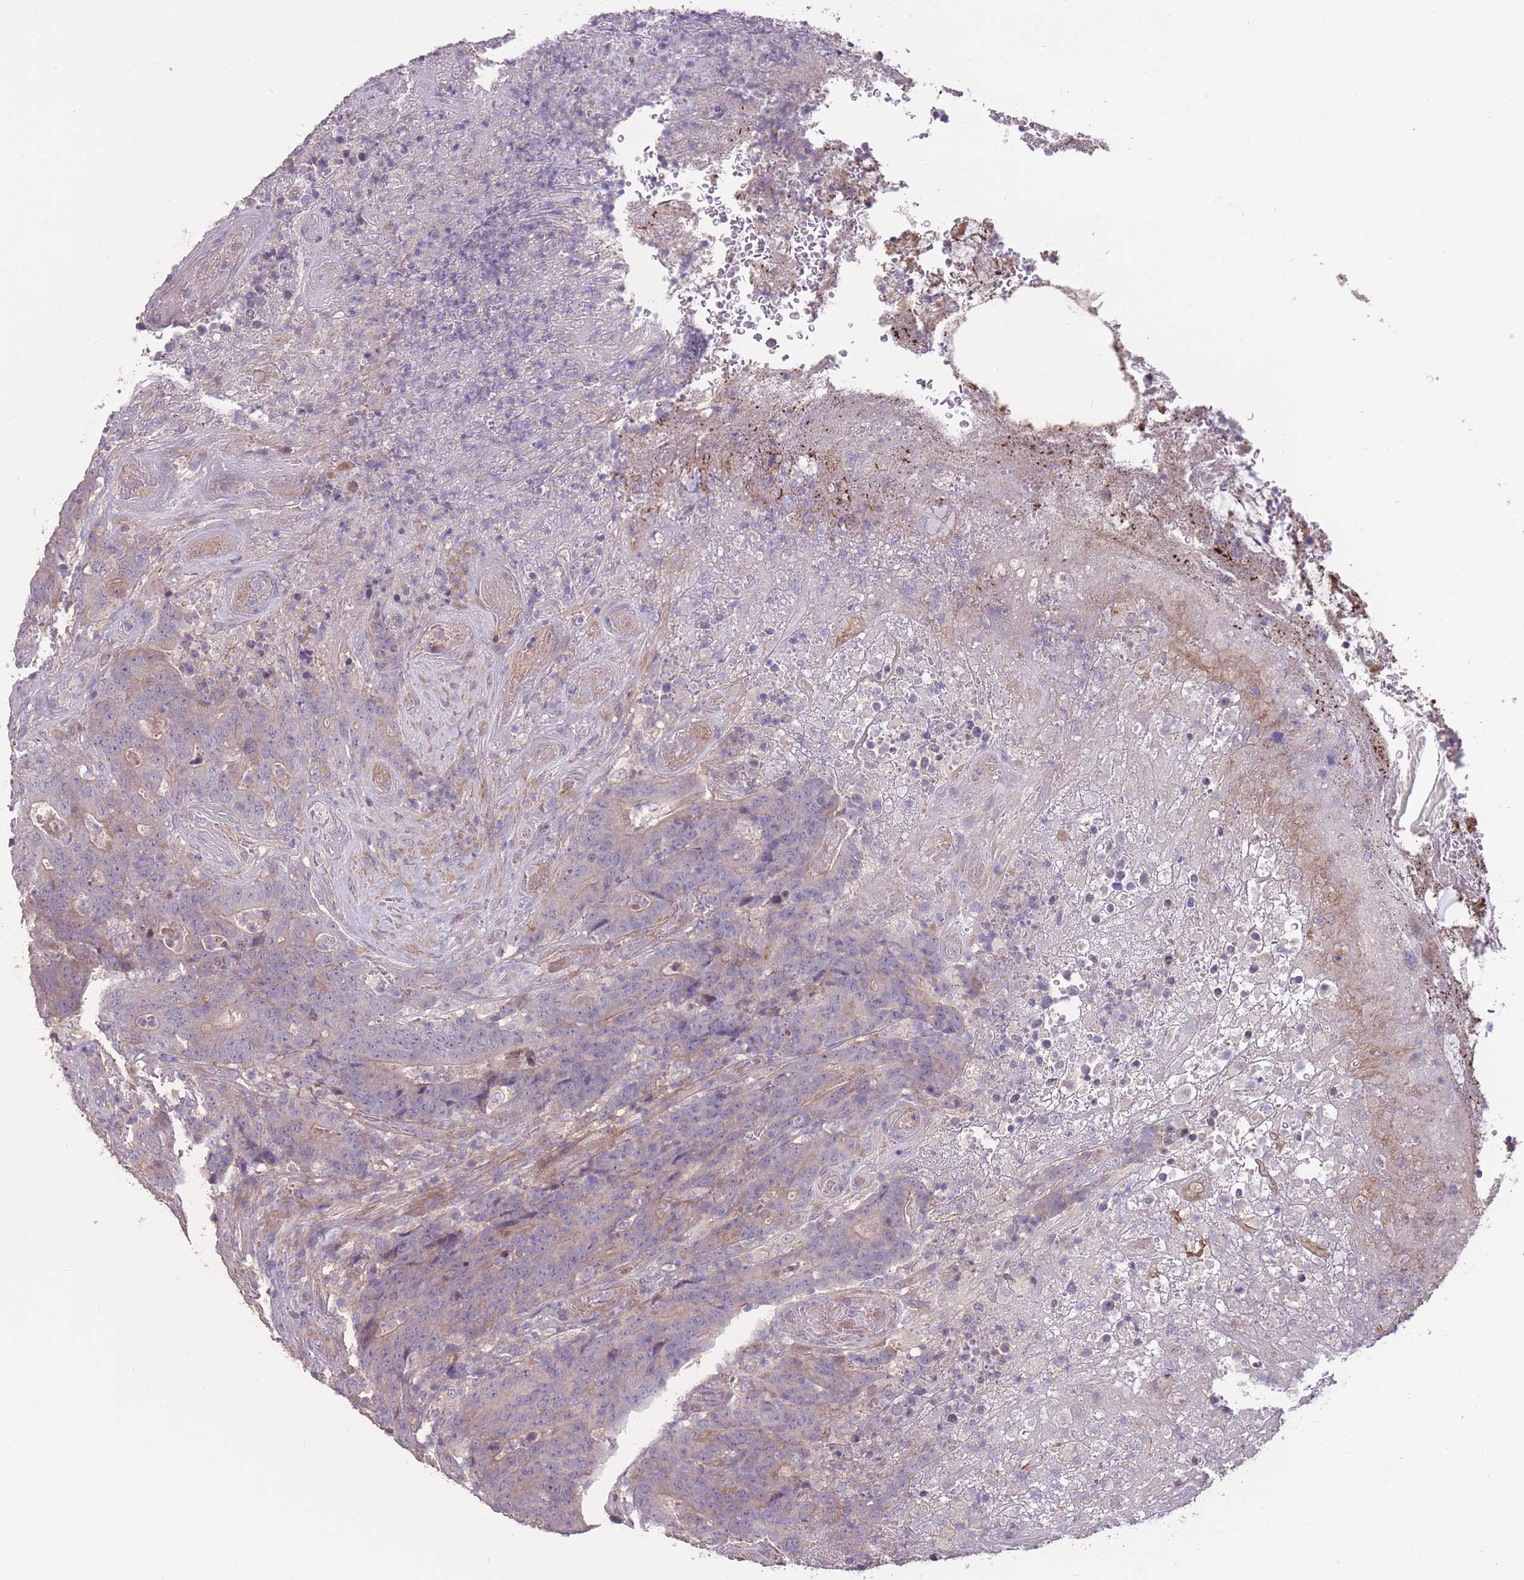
{"staining": {"intensity": "weak", "quantity": "<25%", "location": "cytoplasmic/membranous"}, "tissue": "colorectal cancer", "cell_type": "Tumor cells", "image_type": "cancer", "snomed": [{"axis": "morphology", "description": "Adenocarcinoma, NOS"}, {"axis": "topography", "description": "Colon"}], "caption": "DAB (3,3'-diaminobenzidine) immunohistochemical staining of human colorectal cancer exhibits no significant positivity in tumor cells.", "gene": "RSPH10B", "patient": {"sex": "female", "age": 75}}